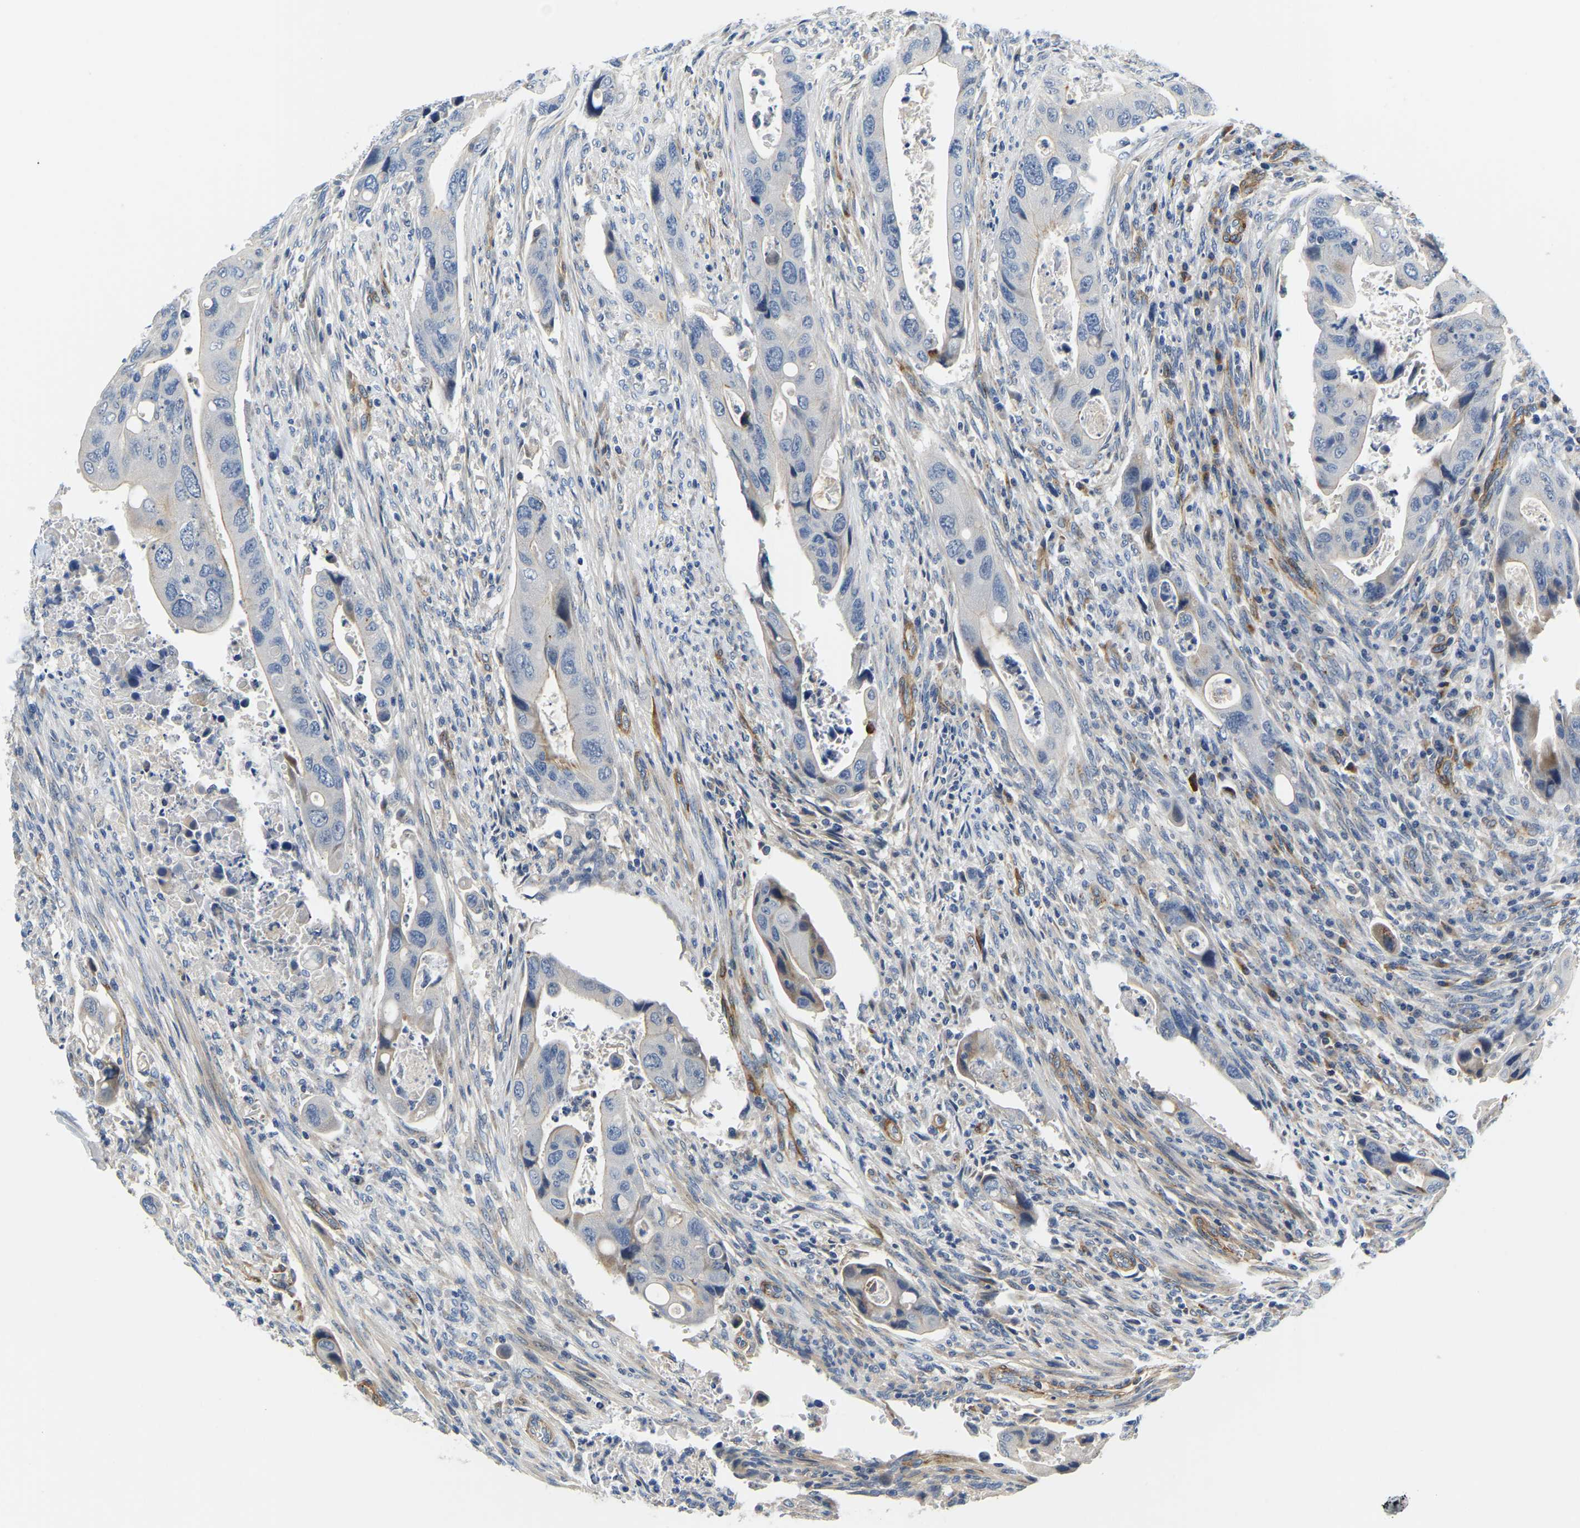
{"staining": {"intensity": "weak", "quantity": "<25%", "location": "cytoplasmic/membranous"}, "tissue": "colorectal cancer", "cell_type": "Tumor cells", "image_type": "cancer", "snomed": [{"axis": "morphology", "description": "Adenocarcinoma, NOS"}, {"axis": "topography", "description": "Rectum"}], "caption": "Histopathology image shows no protein positivity in tumor cells of colorectal cancer tissue. (DAB (3,3'-diaminobenzidine) immunohistochemistry, high magnification).", "gene": "LIAS", "patient": {"sex": "female", "age": 57}}